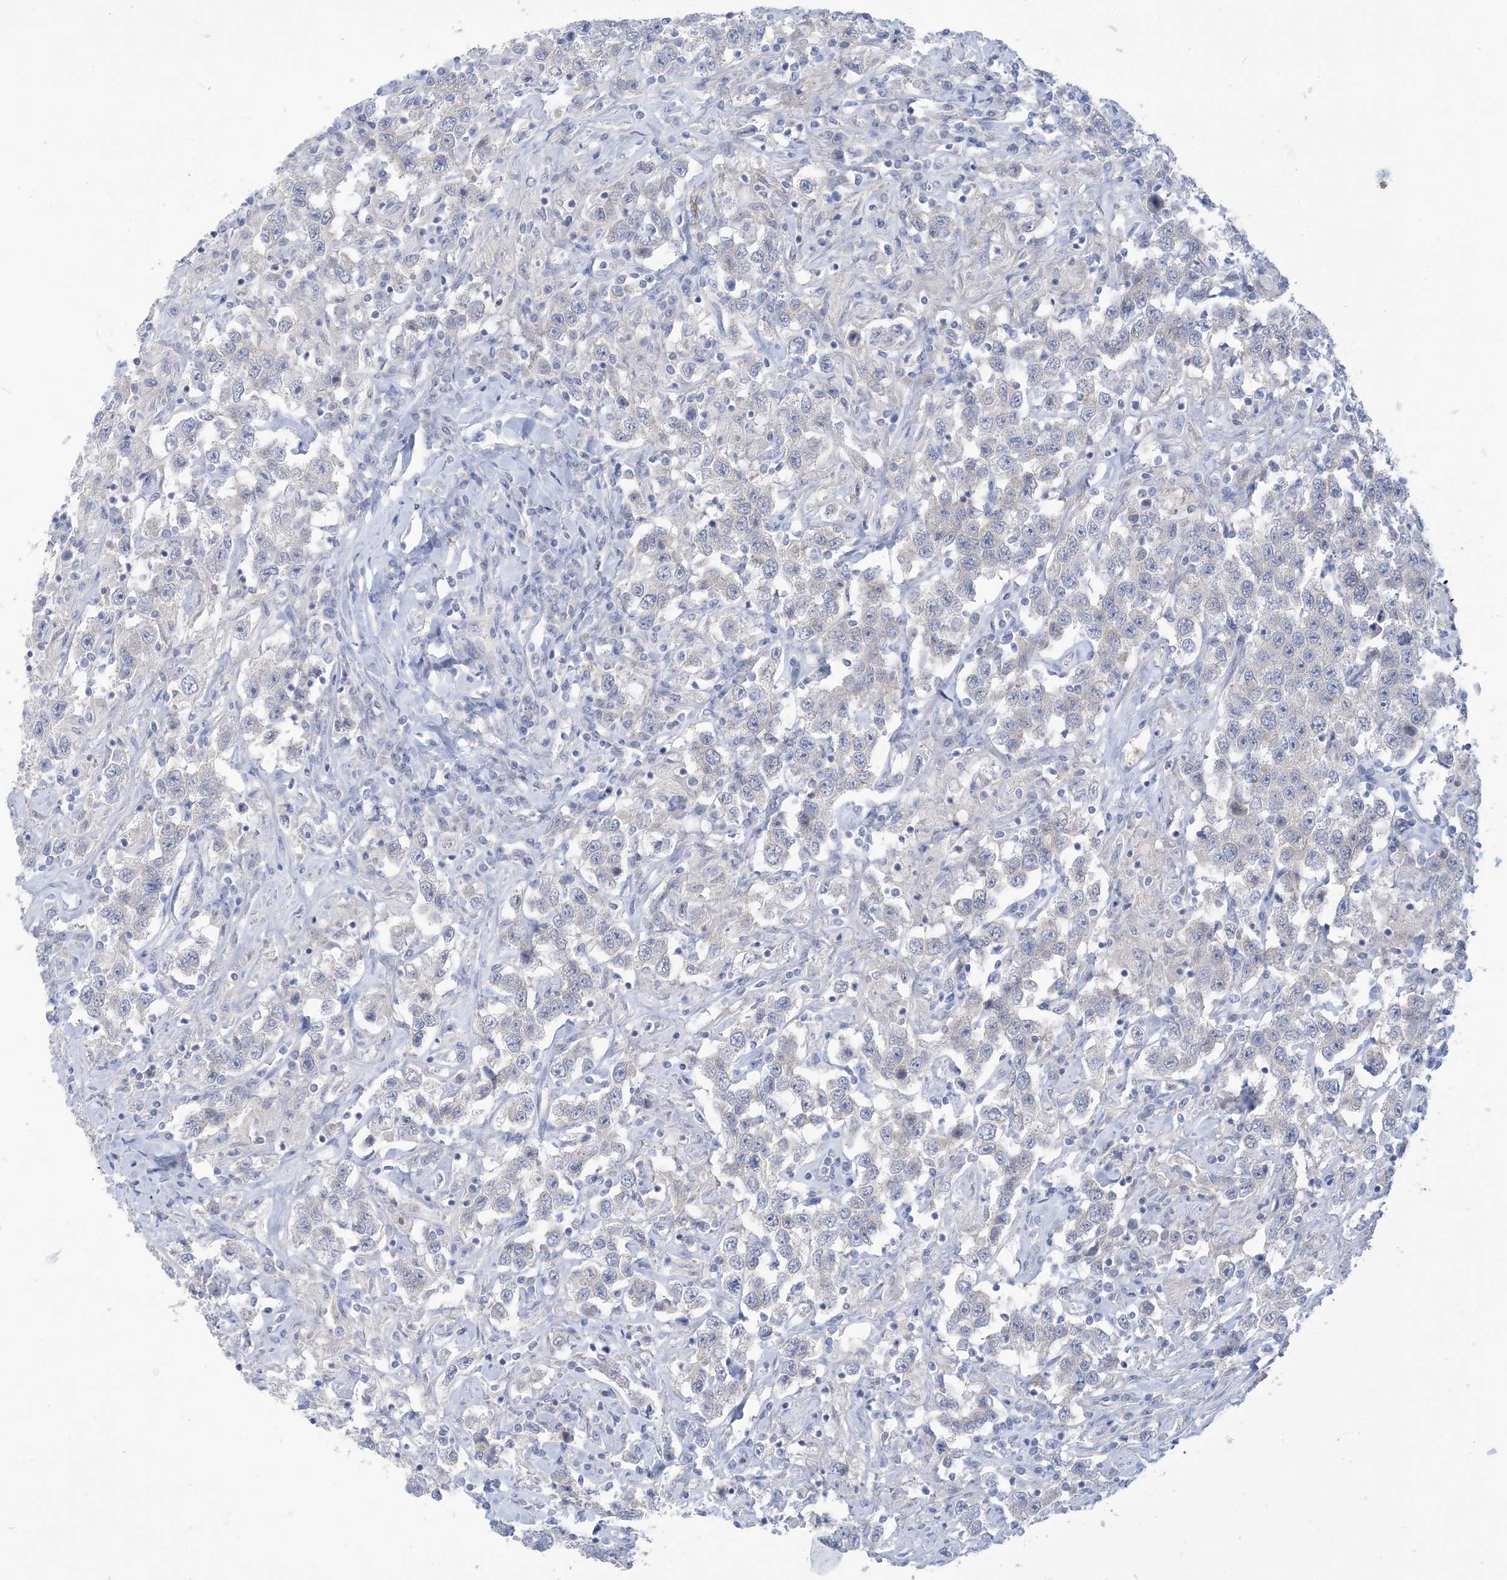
{"staining": {"intensity": "negative", "quantity": "none", "location": "none"}, "tissue": "testis cancer", "cell_type": "Tumor cells", "image_type": "cancer", "snomed": [{"axis": "morphology", "description": "Seminoma, NOS"}, {"axis": "topography", "description": "Testis"}], "caption": "Protein analysis of testis cancer (seminoma) demonstrates no significant staining in tumor cells.", "gene": "MARS2", "patient": {"sex": "male", "age": 41}}